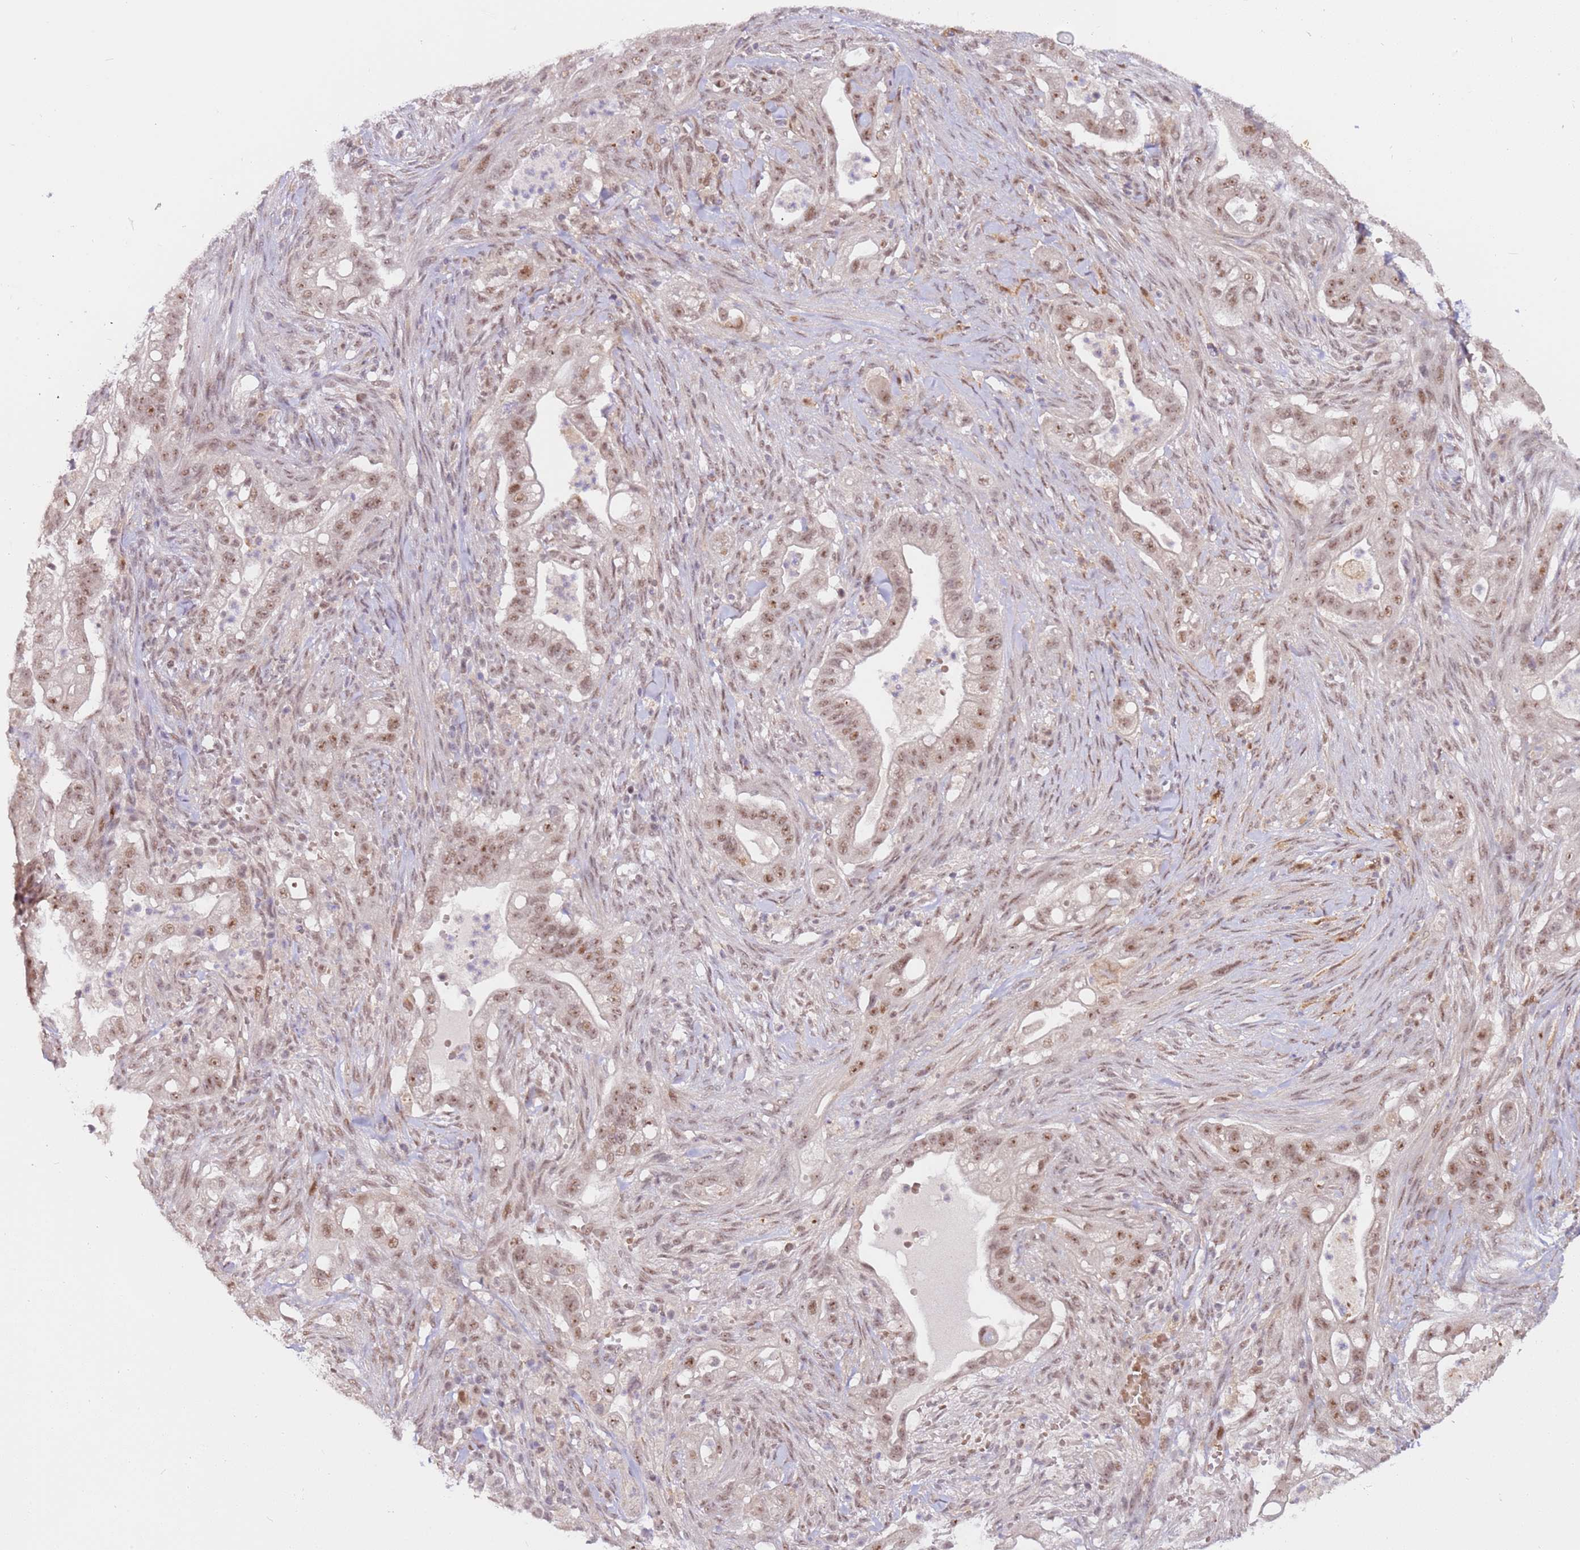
{"staining": {"intensity": "moderate", "quantity": ">75%", "location": "nuclear"}, "tissue": "pancreatic cancer", "cell_type": "Tumor cells", "image_type": "cancer", "snomed": [{"axis": "morphology", "description": "Adenocarcinoma, NOS"}, {"axis": "topography", "description": "Pancreas"}], "caption": "Immunohistochemical staining of pancreatic cancer (adenocarcinoma) shows moderate nuclear protein expression in about >75% of tumor cells.", "gene": "LGALSL", "patient": {"sex": "male", "age": 44}}